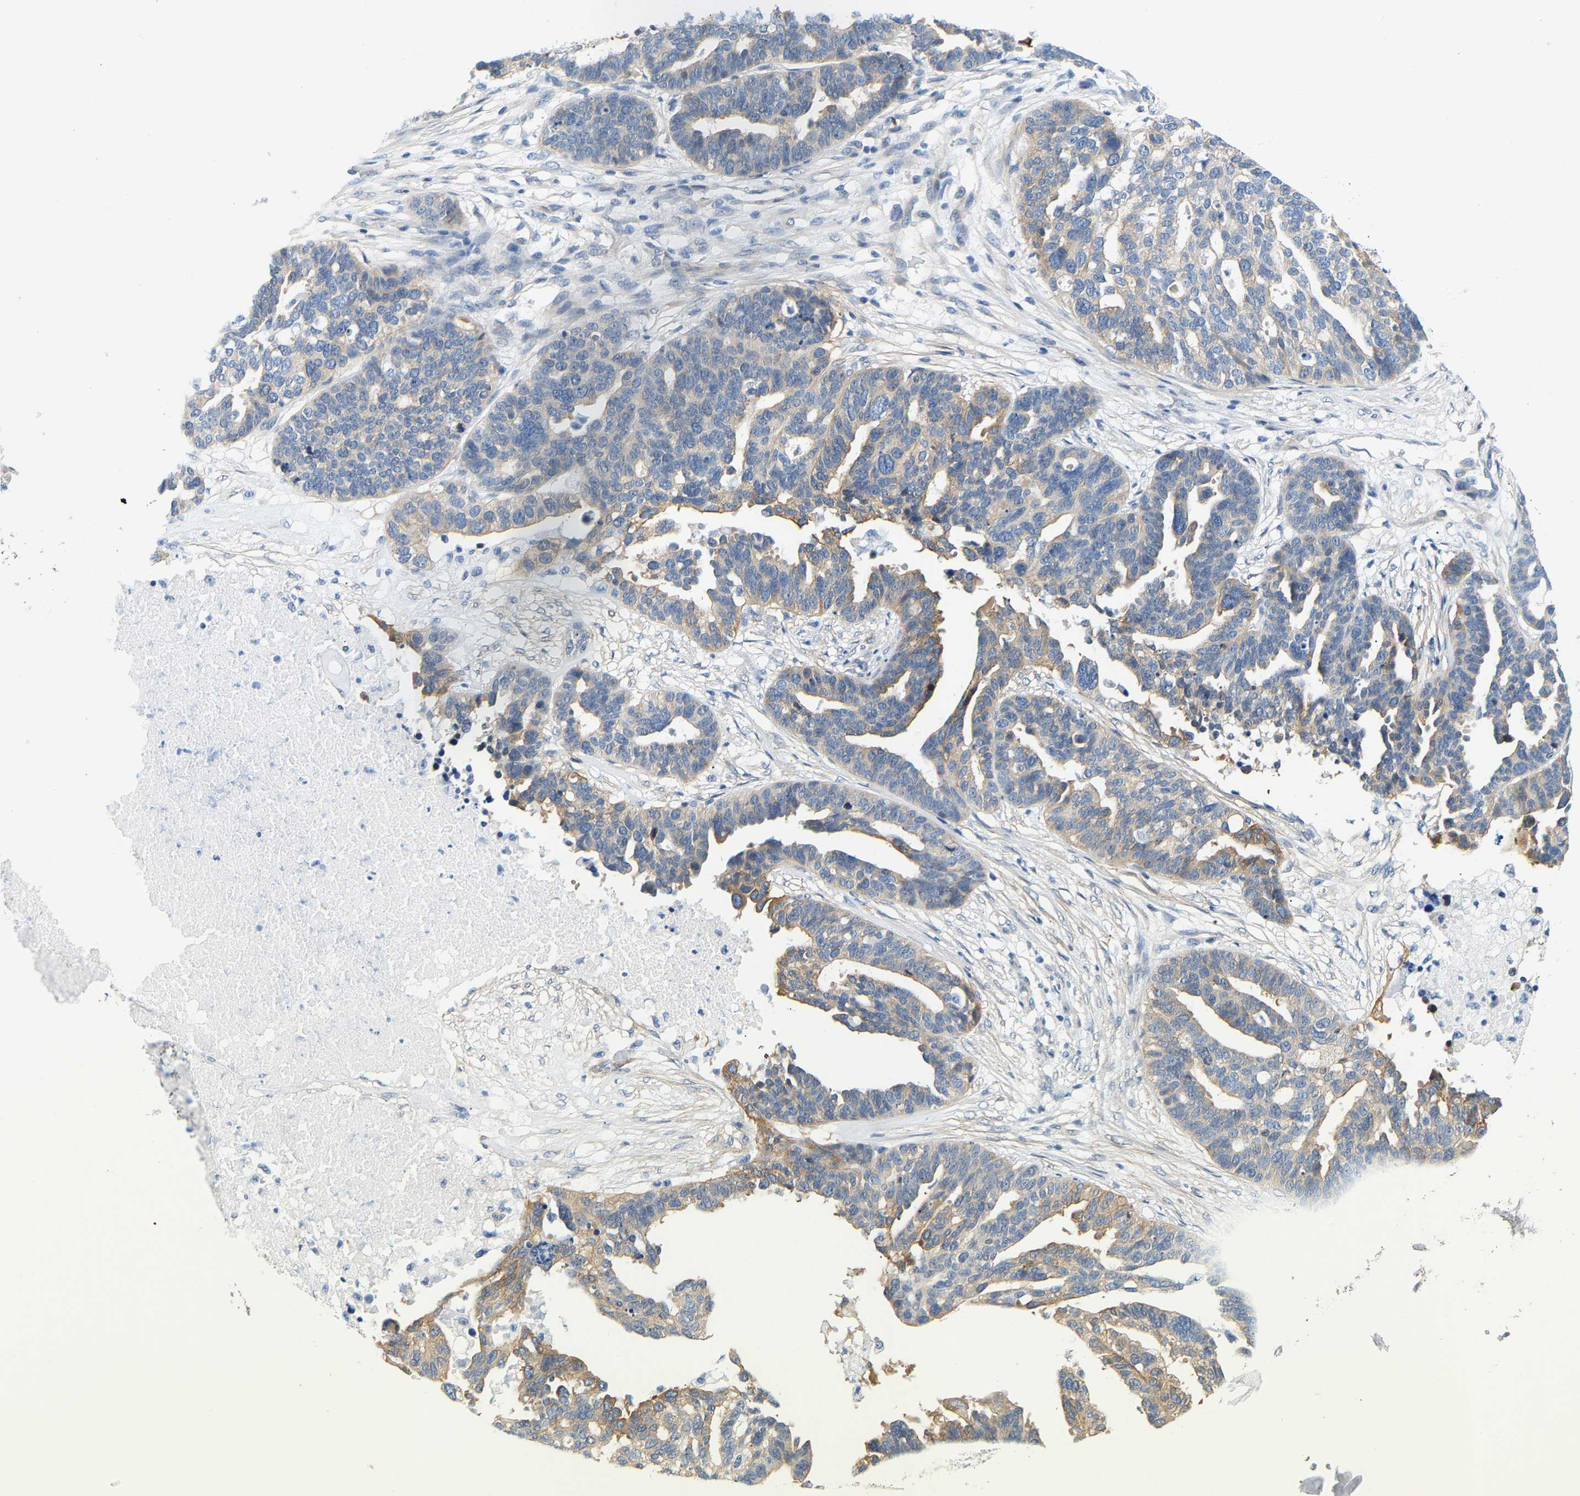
{"staining": {"intensity": "weak", "quantity": "25%-75%", "location": "cytoplasmic/membranous"}, "tissue": "ovarian cancer", "cell_type": "Tumor cells", "image_type": "cancer", "snomed": [{"axis": "morphology", "description": "Cystadenocarcinoma, serous, NOS"}, {"axis": "topography", "description": "Ovary"}], "caption": "Weak cytoplasmic/membranous protein expression is appreciated in approximately 25%-75% of tumor cells in serous cystadenocarcinoma (ovarian).", "gene": "PAWR", "patient": {"sex": "female", "age": 59}}